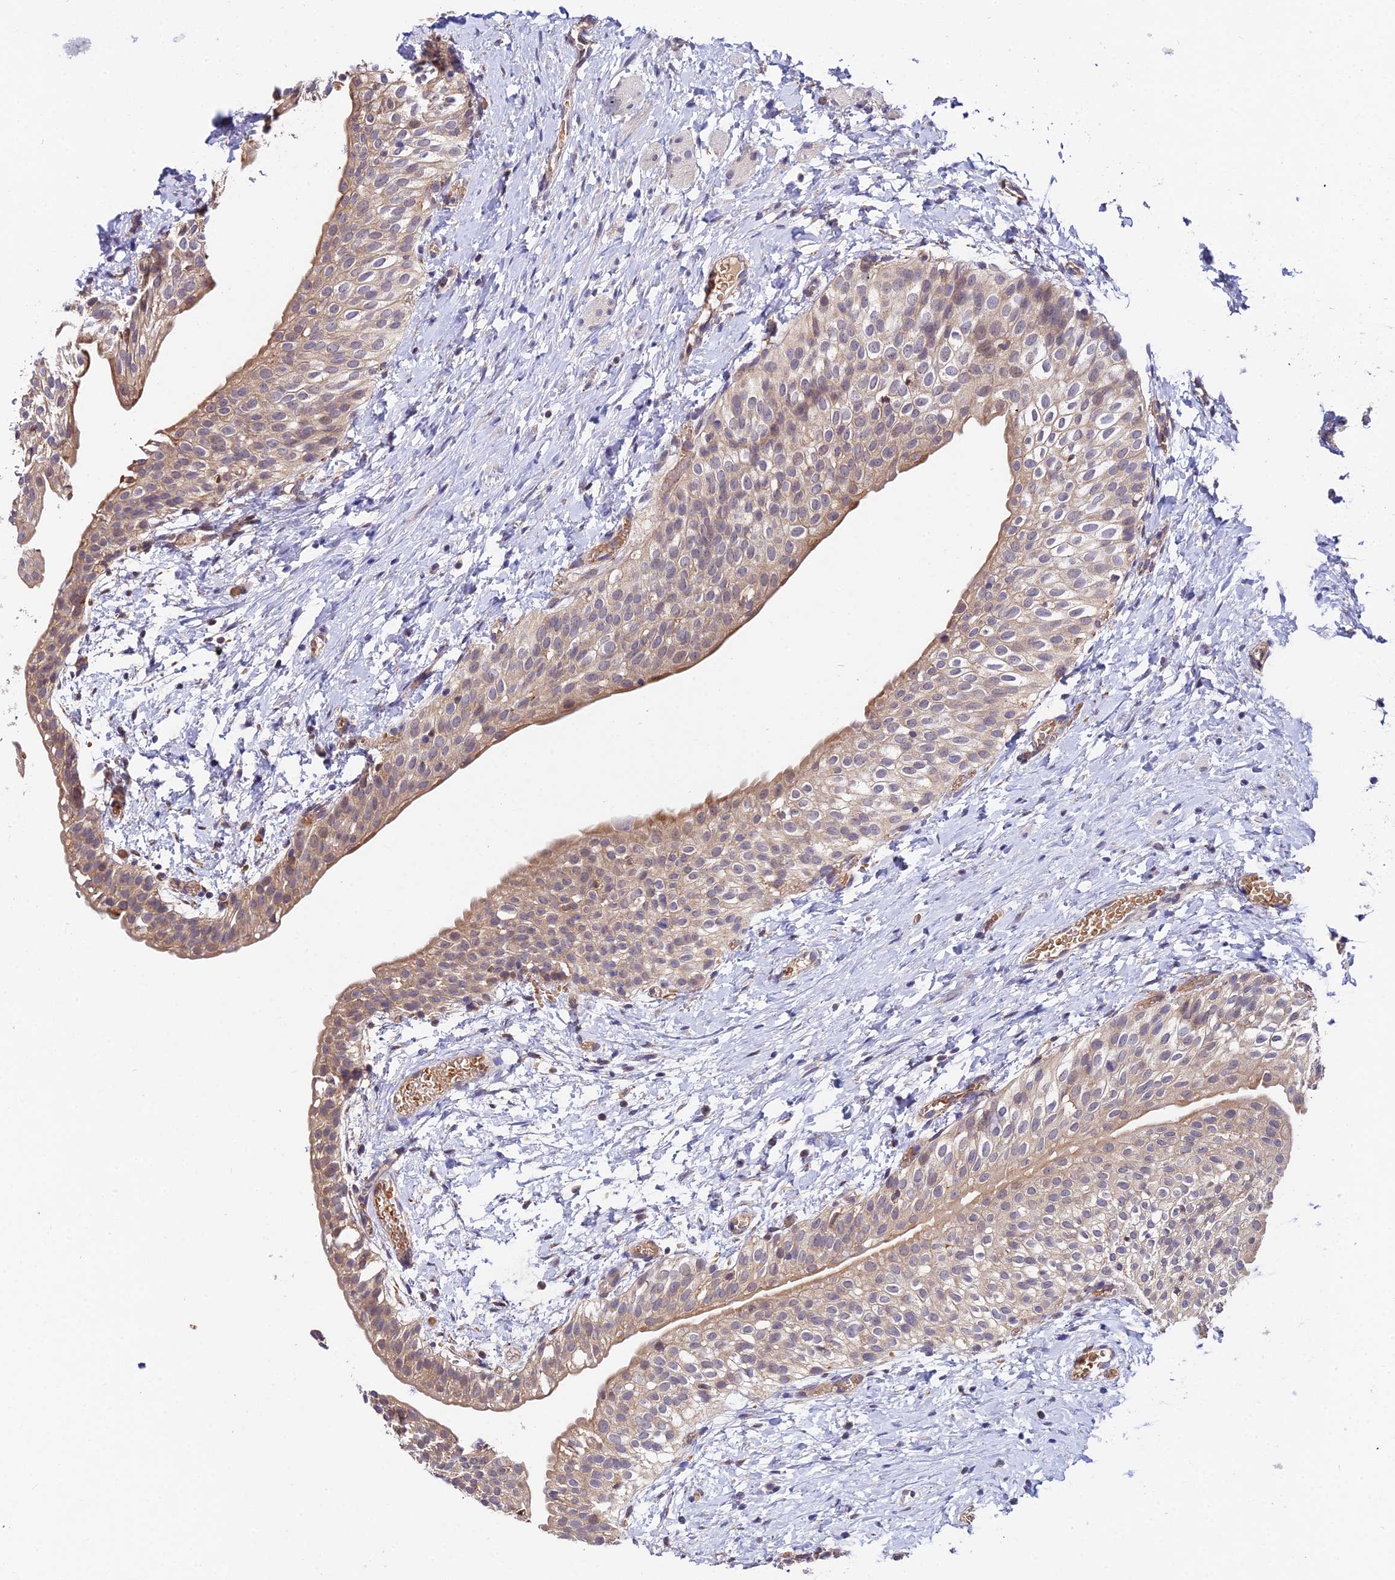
{"staining": {"intensity": "moderate", "quantity": ">75%", "location": "cytoplasmic/membranous"}, "tissue": "urinary bladder", "cell_type": "Urothelial cells", "image_type": "normal", "snomed": [{"axis": "morphology", "description": "Normal tissue, NOS"}, {"axis": "topography", "description": "Urinary bladder"}], "caption": "DAB immunohistochemical staining of benign human urinary bladder exhibits moderate cytoplasmic/membranous protein staining in approximately >75% of urothelial cells. Nuclei are stained in blue.", "gene": "ZBED8", "patient": {"sex": "male", "age": 1}}